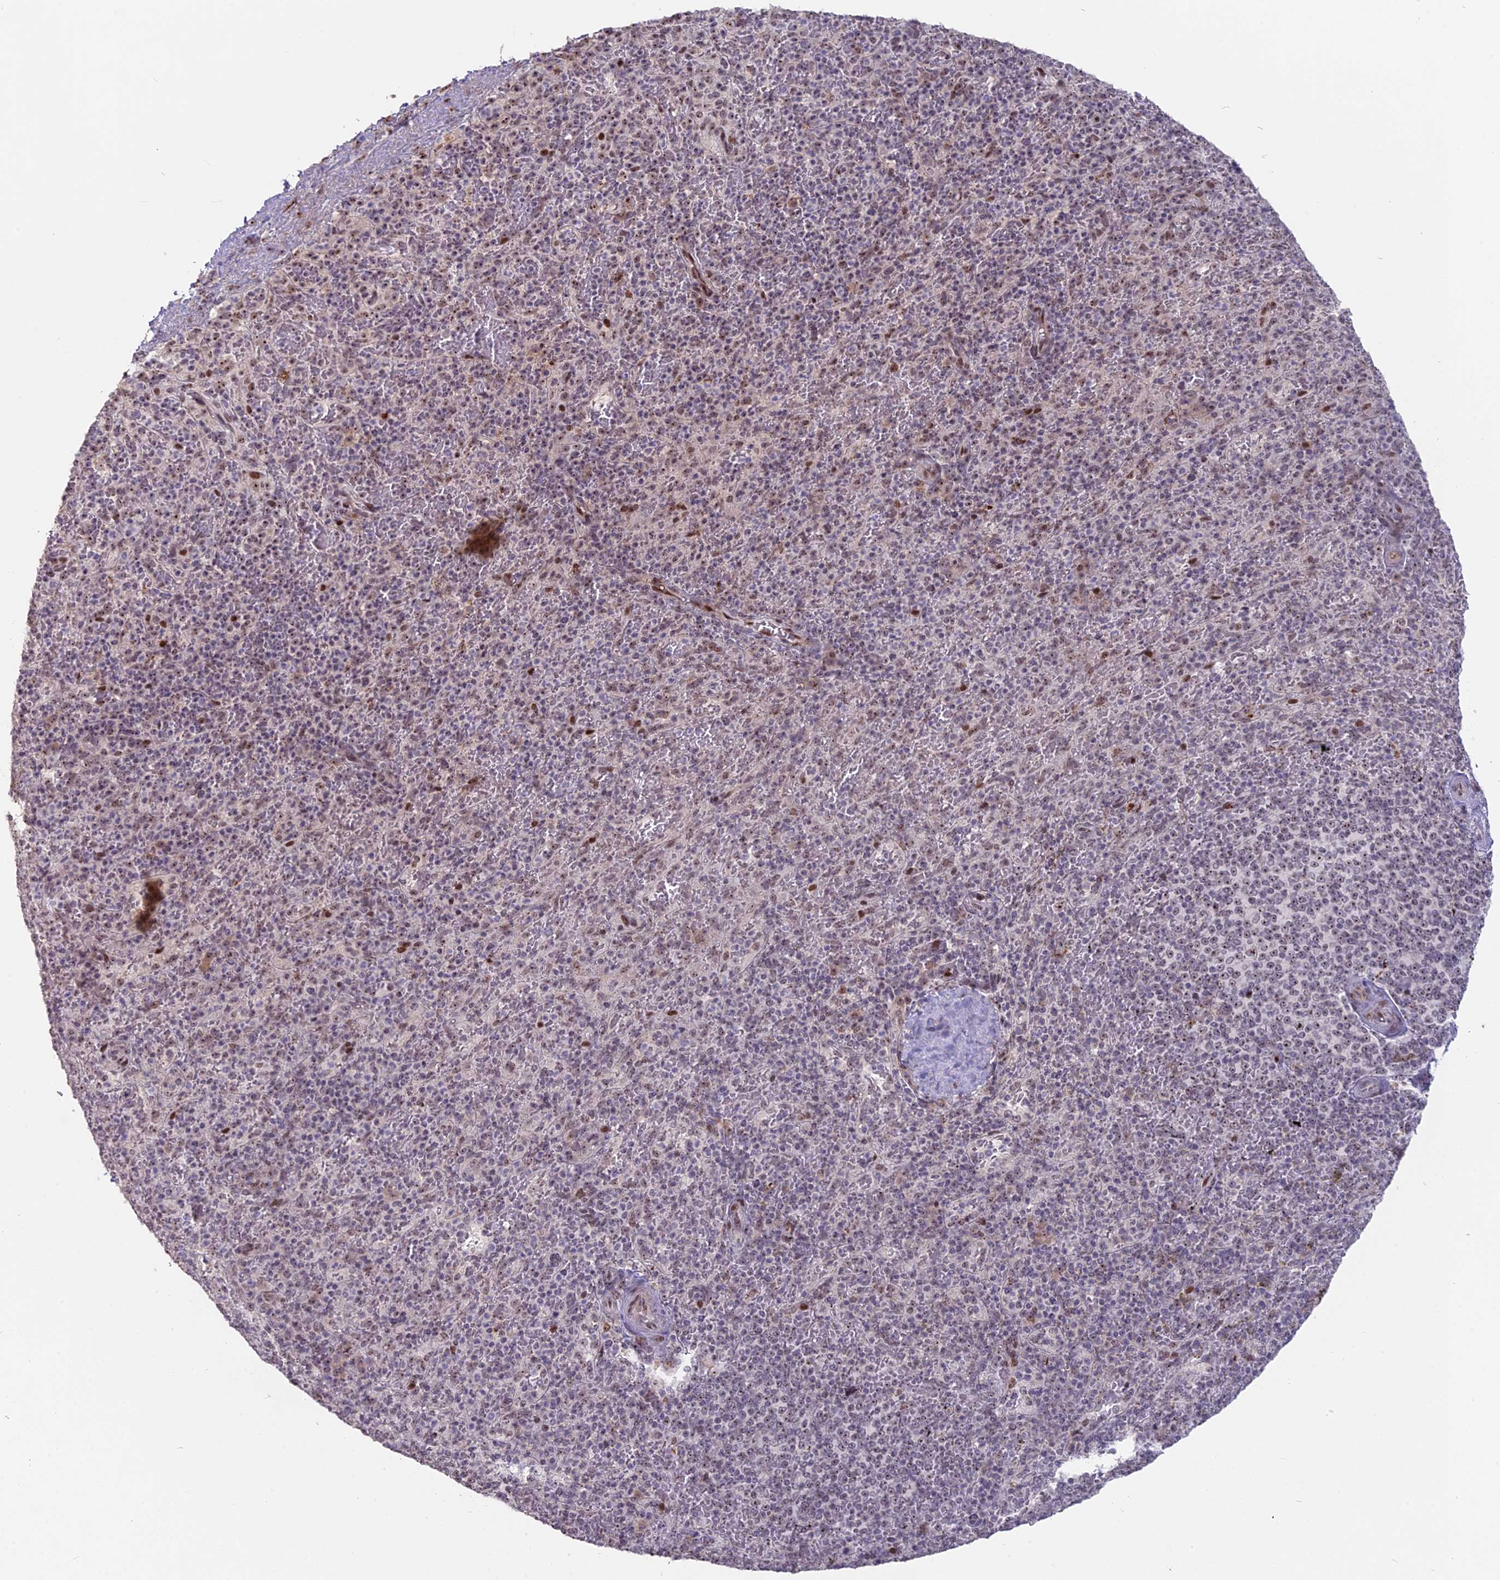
{"staining": {"intensity": "moderate", "quantity": "<25%", "location": "nuclear"}, "tissue": "spleen", "cell_type": "Cells in red pulp", "image_type": "normal", "snomed": [{"axis": "morphology", "description": "Normal tissue, NOS"}, {"axis": "topography", "description": "Spleen"}], "caption": "Immunohistochemistry of benign human spleen exhibits low levels of moderate nuclear expression in approximately <25% of cells in red pulp.", "gene": "FAM131A", "patient": {"sex": "male", "age": 82}}